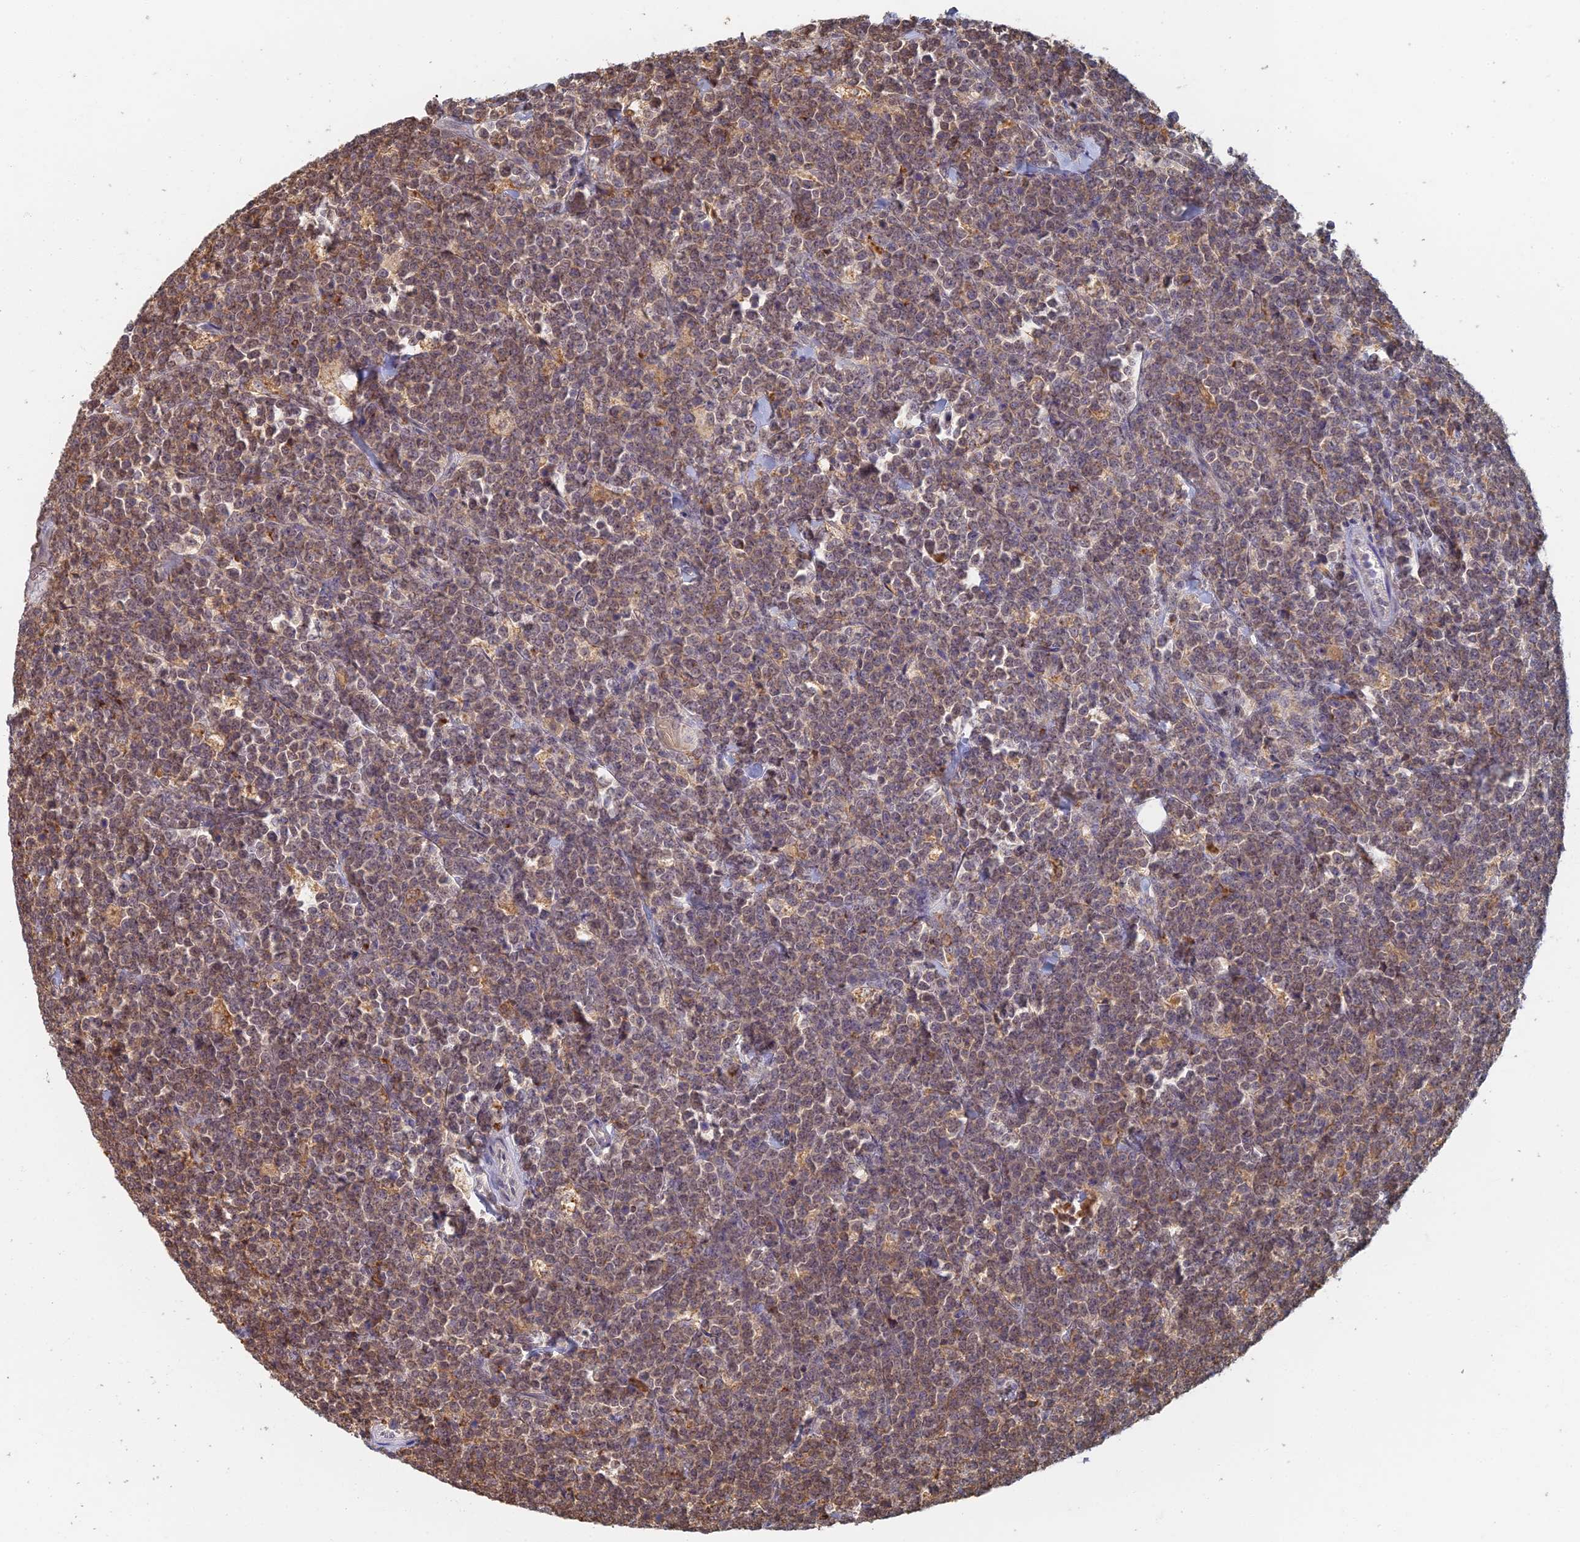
{"staining": {"intensity": "moderate", "quantity": "25%-75%", "location": "cytoplasmic/membranous"}, "tissue": "lymphoma", "cell_type": "Tumor cells", "image_type": "cancer", "snomed": [{"axis": "morphology", "description": "Malignant lymphoma, non-Hodgkin's type, High grade"}, {"axis": "topography", "description": "Small intestine"}], "caption": "This is a histology image of immunohistochemistry staining of lymphoma, which shows moderate expression in the cytoplasmic/membranous of tumor cells.", "gene": "GPATCH1", "patient": {"sex": "male", "age": 8}}